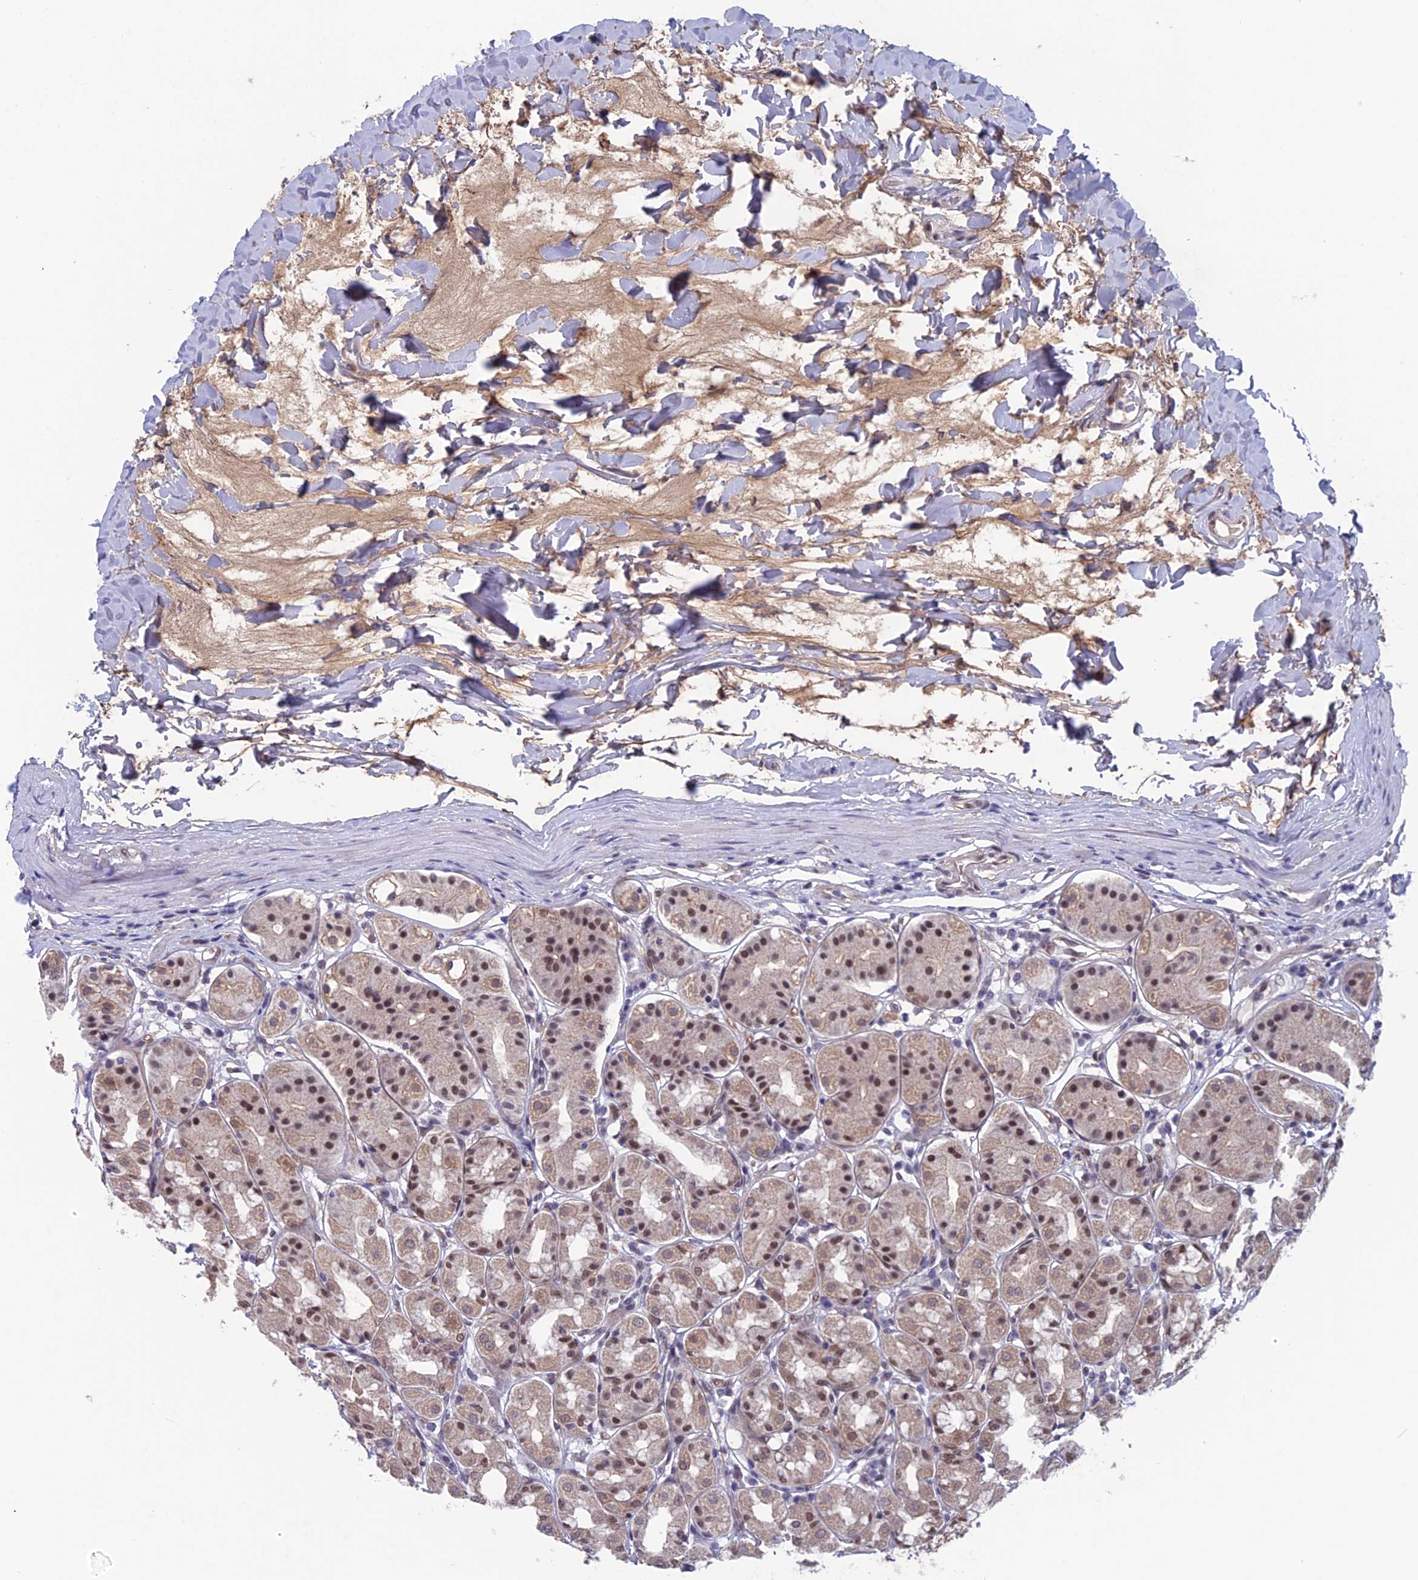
{"staining": {"intensity": "moderate", "quantity": "<25%", "location": "nuclear"}, "tissue": "stomach", "cell_type": "Glandular cells", "image_type": "normal", "snomed": [{"axis": "morphology", "description": "Normal tissue, NOS"}, {"axis": "topography", "description": "Stomach"}, {"axis": "topography", "description": "Stomach, lower"}], "caption": "The histopathology image shows a brown stain indicating the presence of a protein in the nuclear of glandular cells in stomach. (IHC, brightfield microscopy, high magnification).", "gene": "FKBPL", "patient": {"sex": "female", "age": 56}}